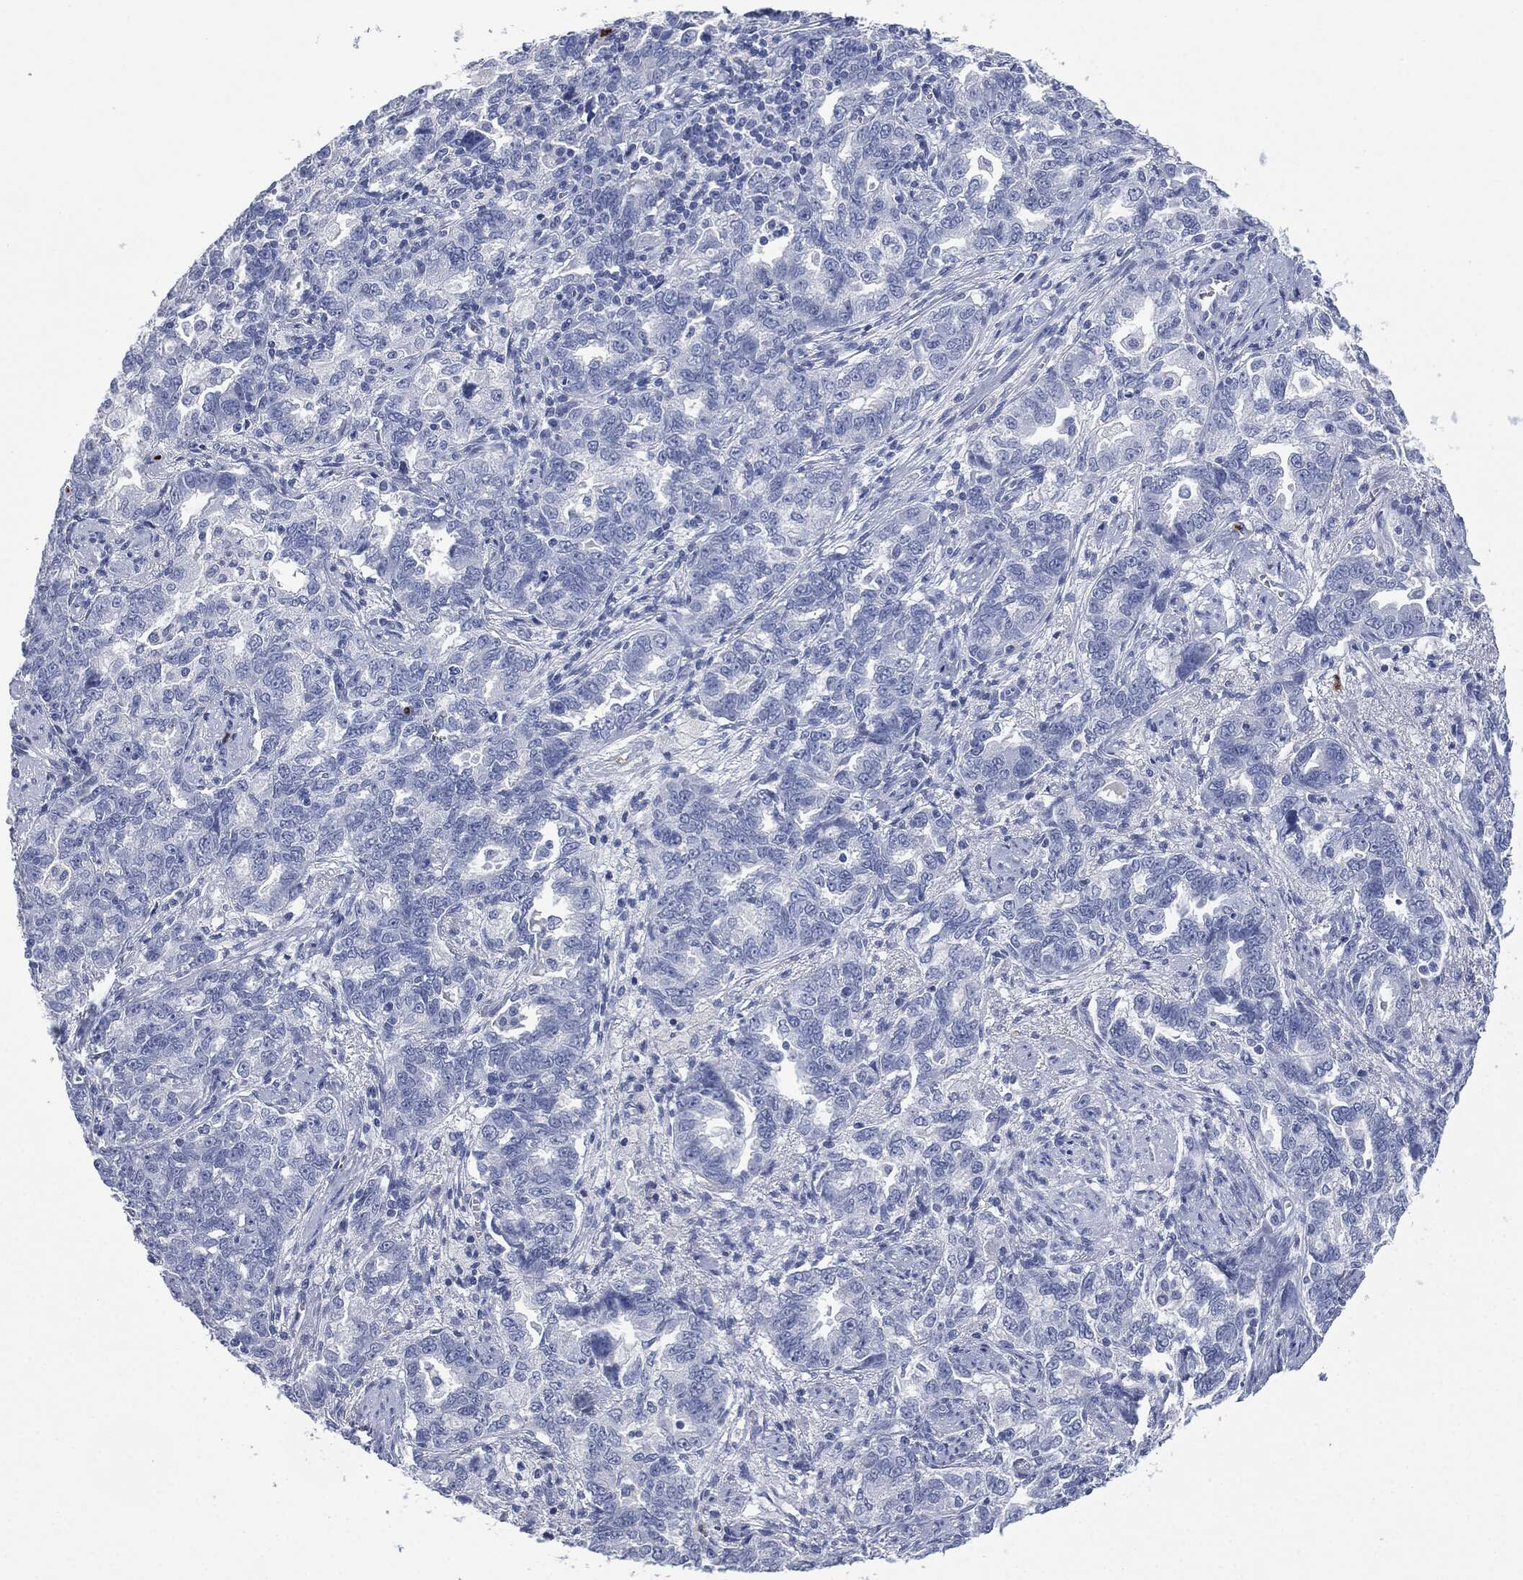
{"staining": {"intensity": "negative", "quantity": "none", "location": "none"}, "tissue": "ovarian cancer", "cell_type": "Tumor cells", "image_type": "cancer", "snomed": [{"axis": "morphology", "description": "Cystadenocarcinoma, serous, NOS"}, {"axis": "topography", "description": "Ovary"}], "caption": "The micrograph demonstrates no significant positivity in tumor cells of ovarian cancer.", "gene": "CEACAM8", "patient": {"sex": "female", "age": 51}}